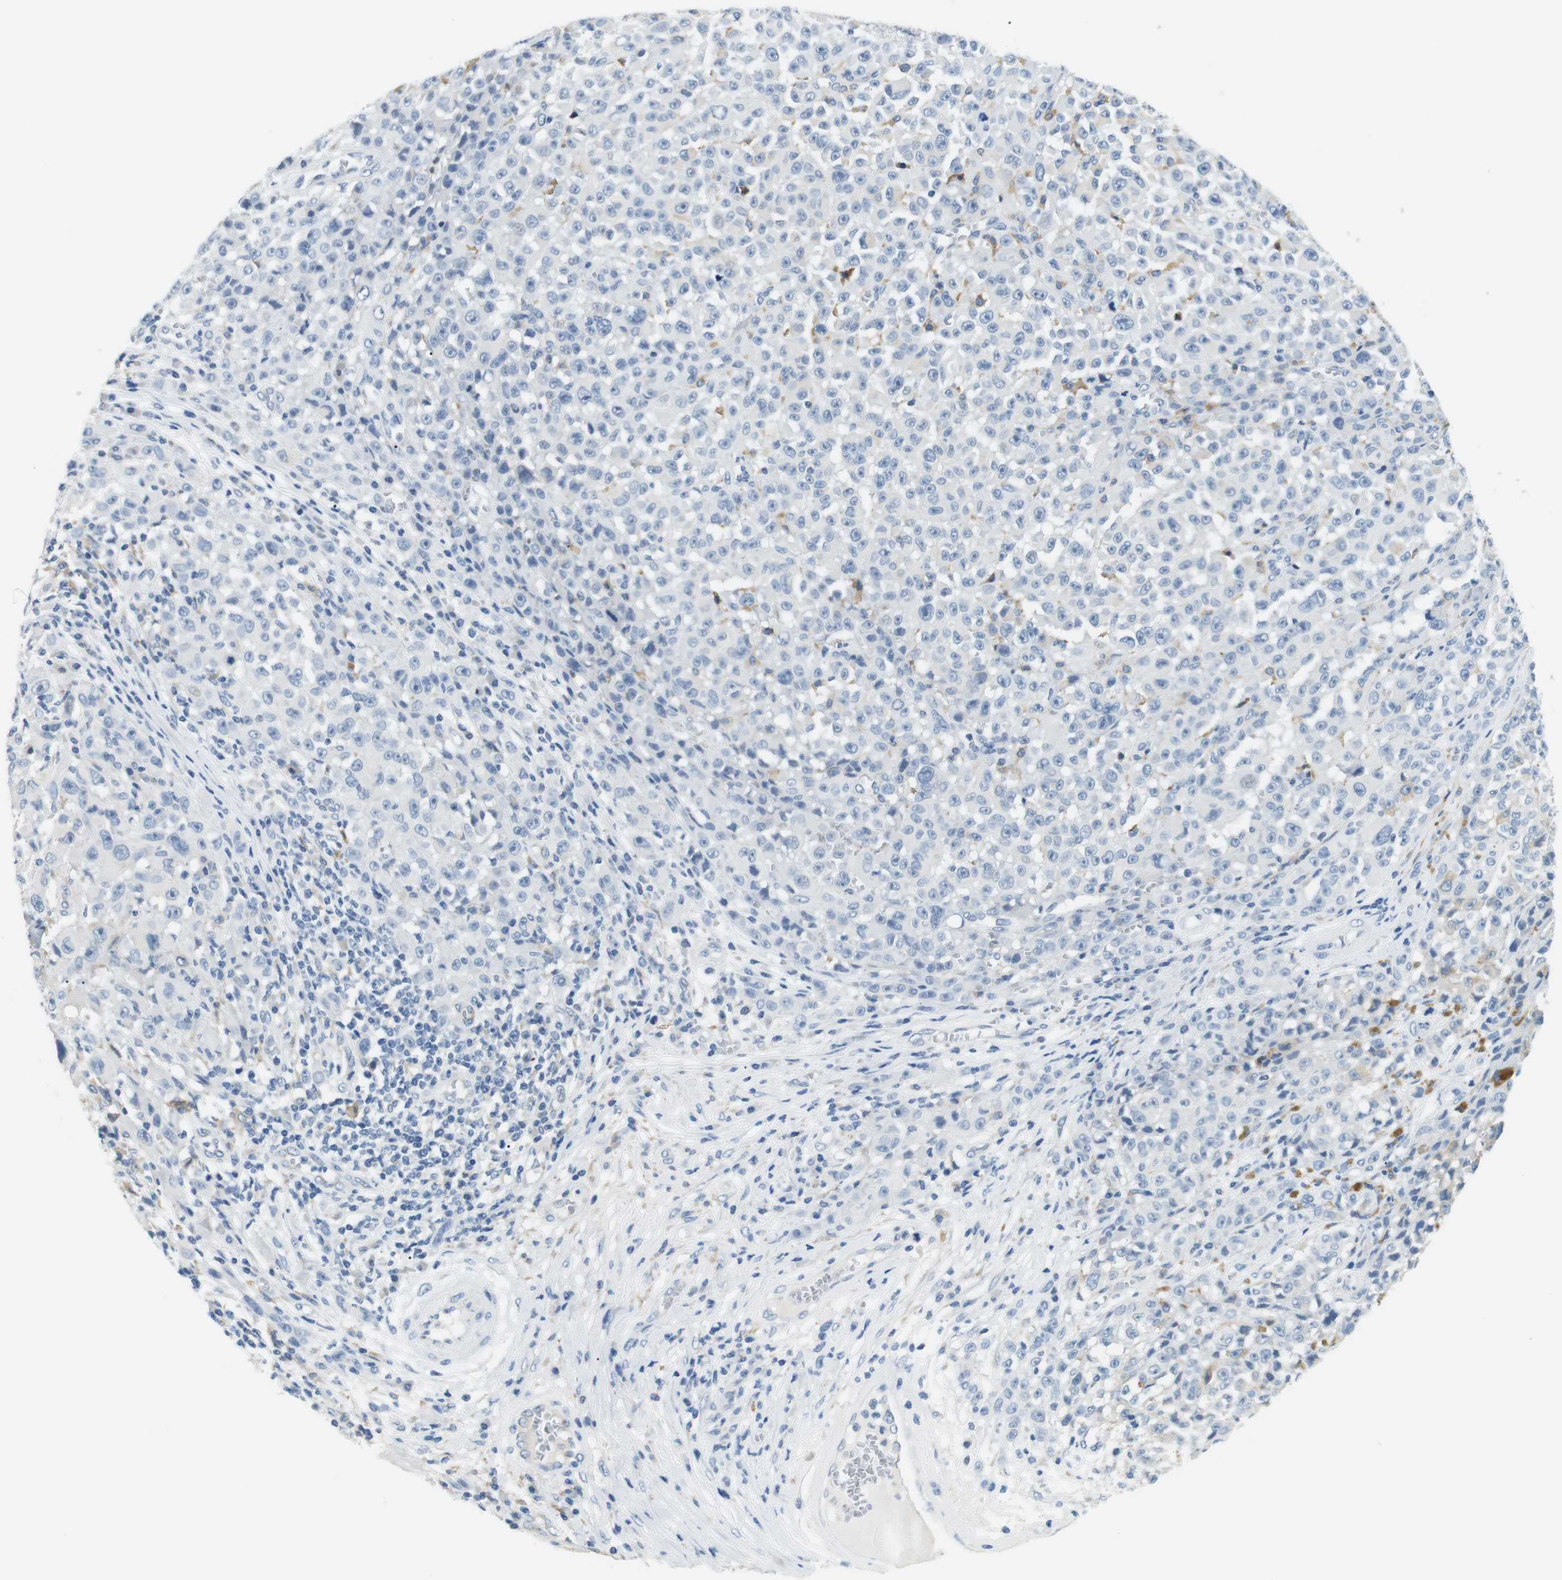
{"staining": {"intensity": "negative", "quantity": "none", "location": "none"}, "tissue": "melanoma", "cell_type": "Tumor cells", "image_type": "cancer", "snomed": [{"axis": "morphology", "description": "Malignant melanoma, NOS"}, {"axis": "topography", "description": "Skin"}], "caption": "A photomicrograph of melanoma stained for a protein shows no brown staining in tumor cells.", "gene": "FCGRT", "patient": {"sex": "female", "age": 82}}